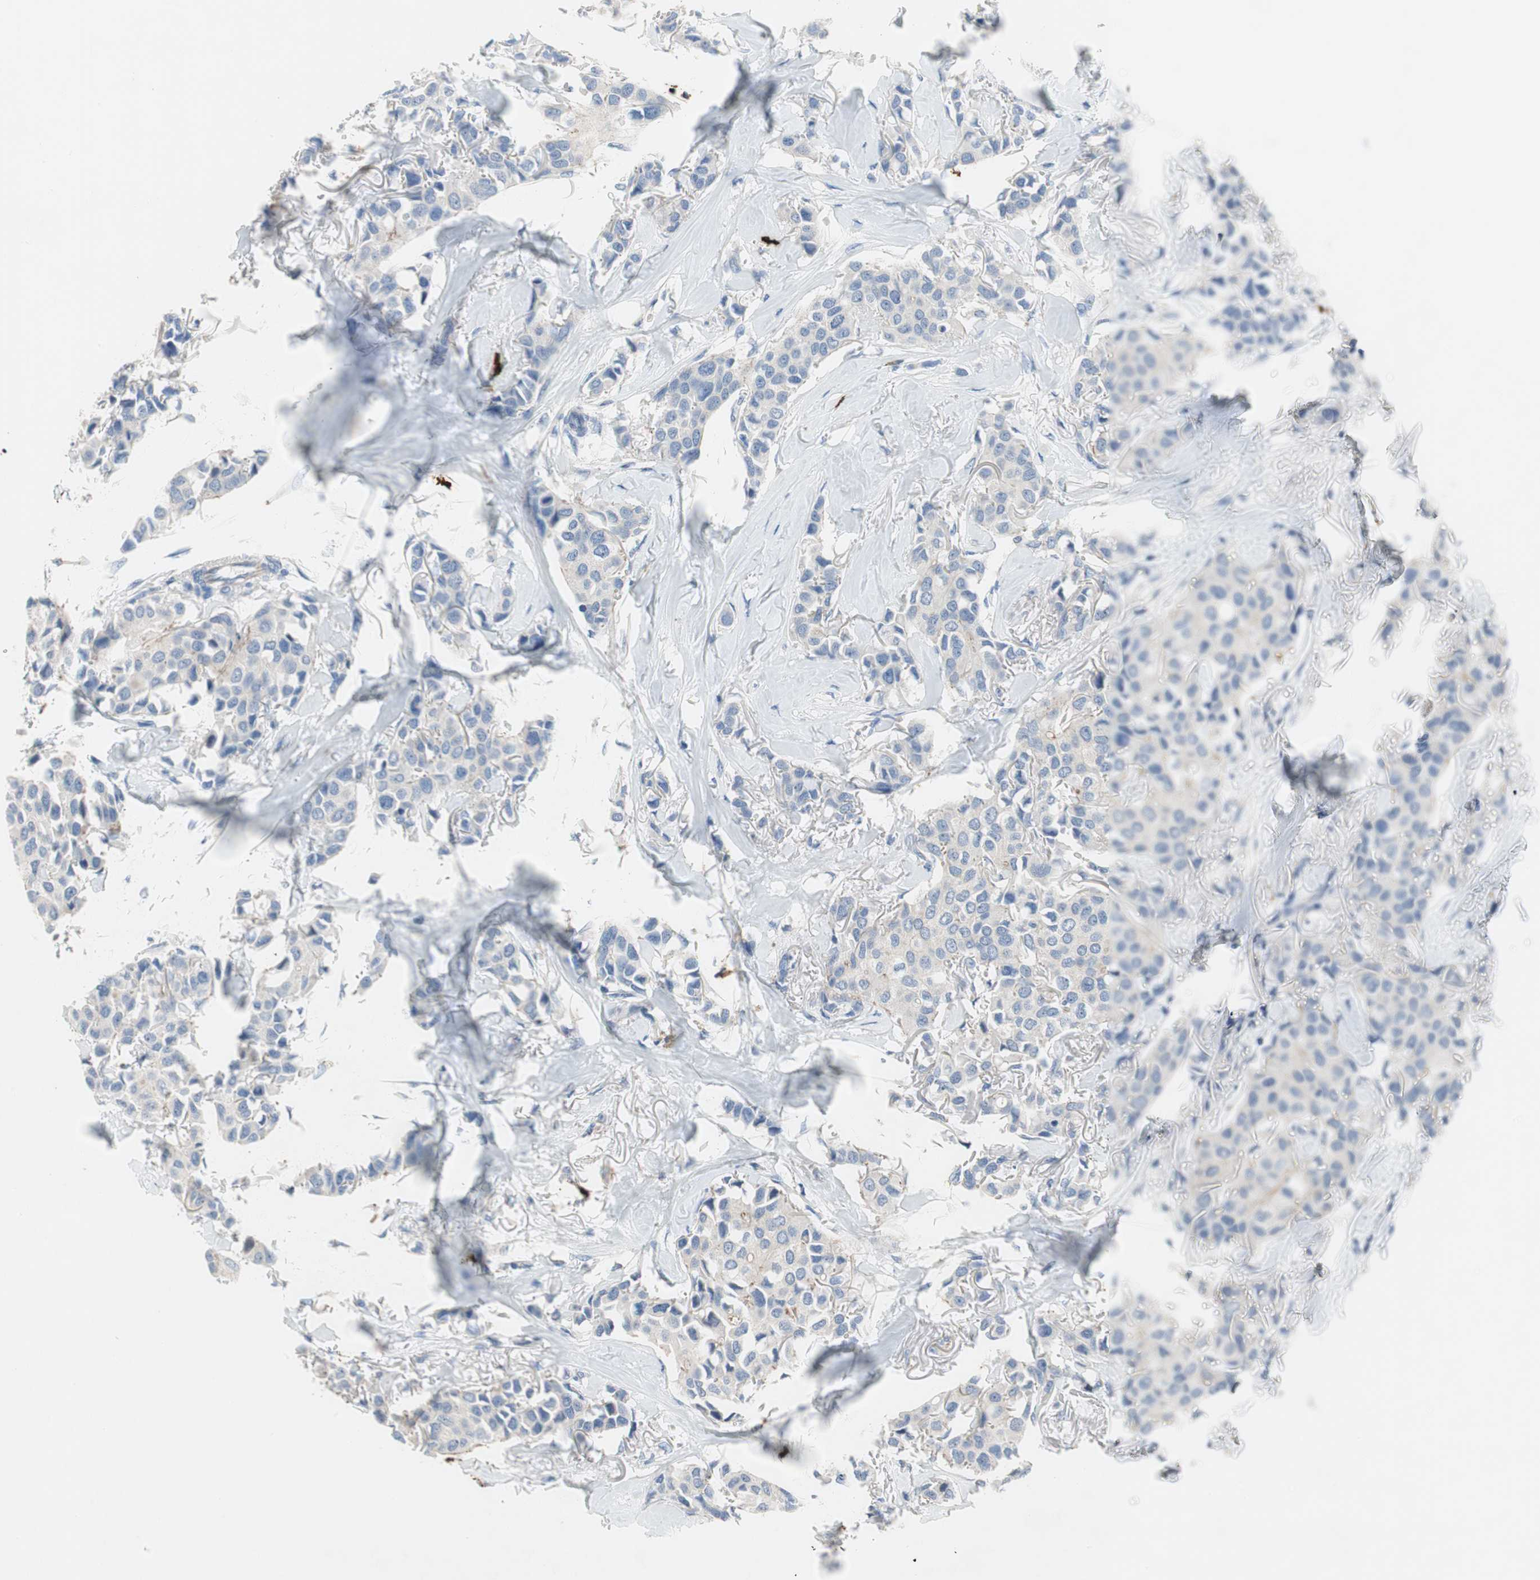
{"staining": {"intensity": "negative", "quantity": "none", "location": "none"}, "tissue": "breast cancer", "cell_type": "Tumor cells", "image_type": "cancer", "snomed": [{"axis": "morphology", "description": "Duct carcinoma"}, {"axis": "topography", "description": "Breast"}], "caption": "Tumor cells show no significant protein staining in breast infiltrating ductal carcinoma. The staining is performed using DAB (3,3'-diaminobenzidine) brown chromogen with nuclei counter-stained in using hematoxylin.", "gene": "CPA3", "patient": {"sex": "female", "age": 80}}